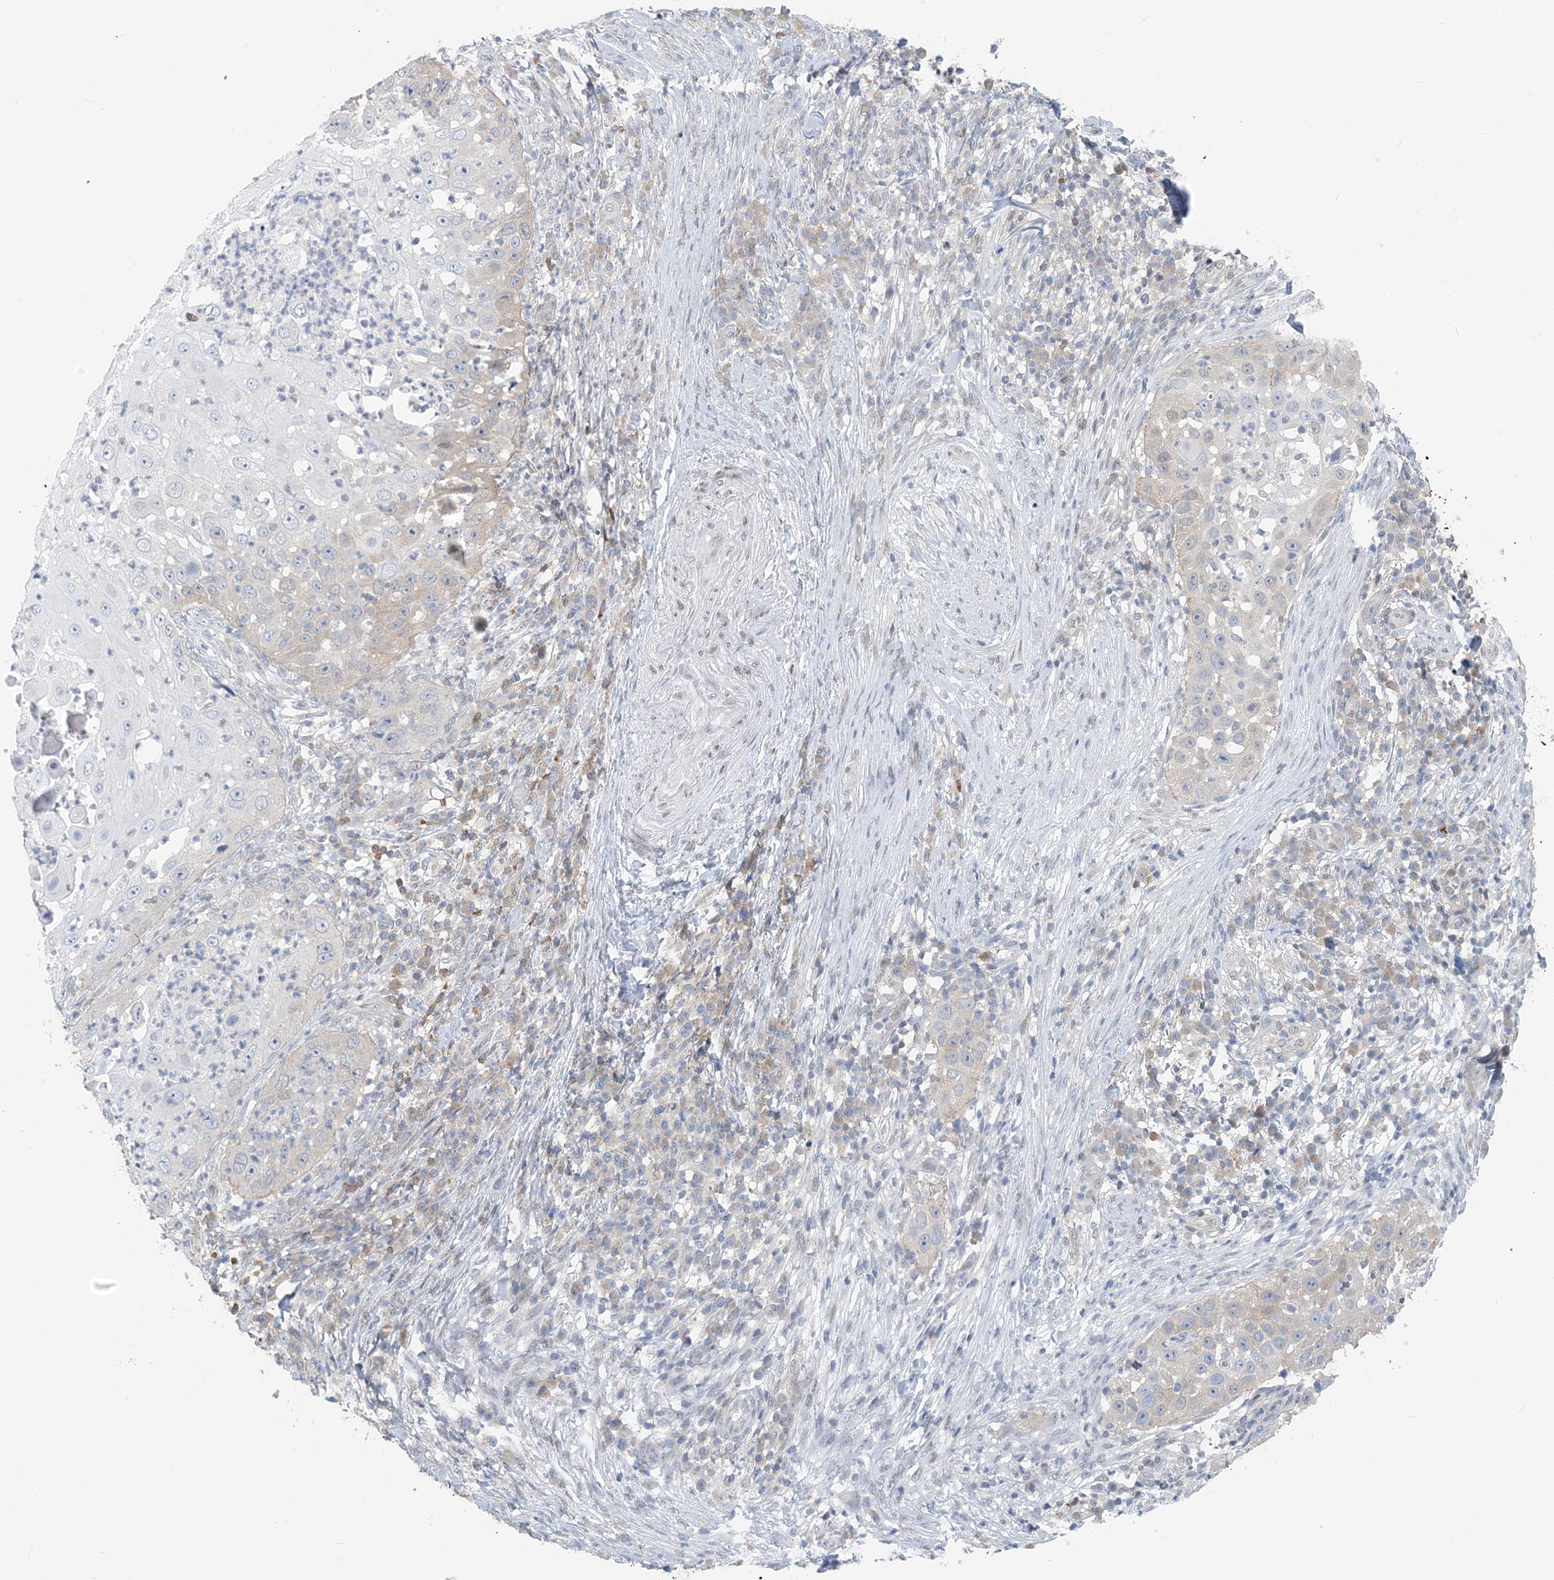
{"staining": {"intensity": "weak", "quantity": "<25%", "location": "cytoplasmic/membranous"}, "tissue": "skin cancer", "cell_type": "Tumor cells", "image_type": "cancer", "snomed": [{"axis": "morphology", "description": "Squamous cell carcinoma, NOS"}, {"axis": "topography", "description": "Skin"}], "caption": "DAB immunohistochemical staining of skin cancer (squamous cell carcinoma) demonstrates no significant expression in tumor cells. (DAB (3,3'-diaminobenzidine) immunohistochemistry visualized using brightfield microscopy, high magnification).", "gene": "ZC3H12A", "patient": {"sex": "female", "age": 44}}